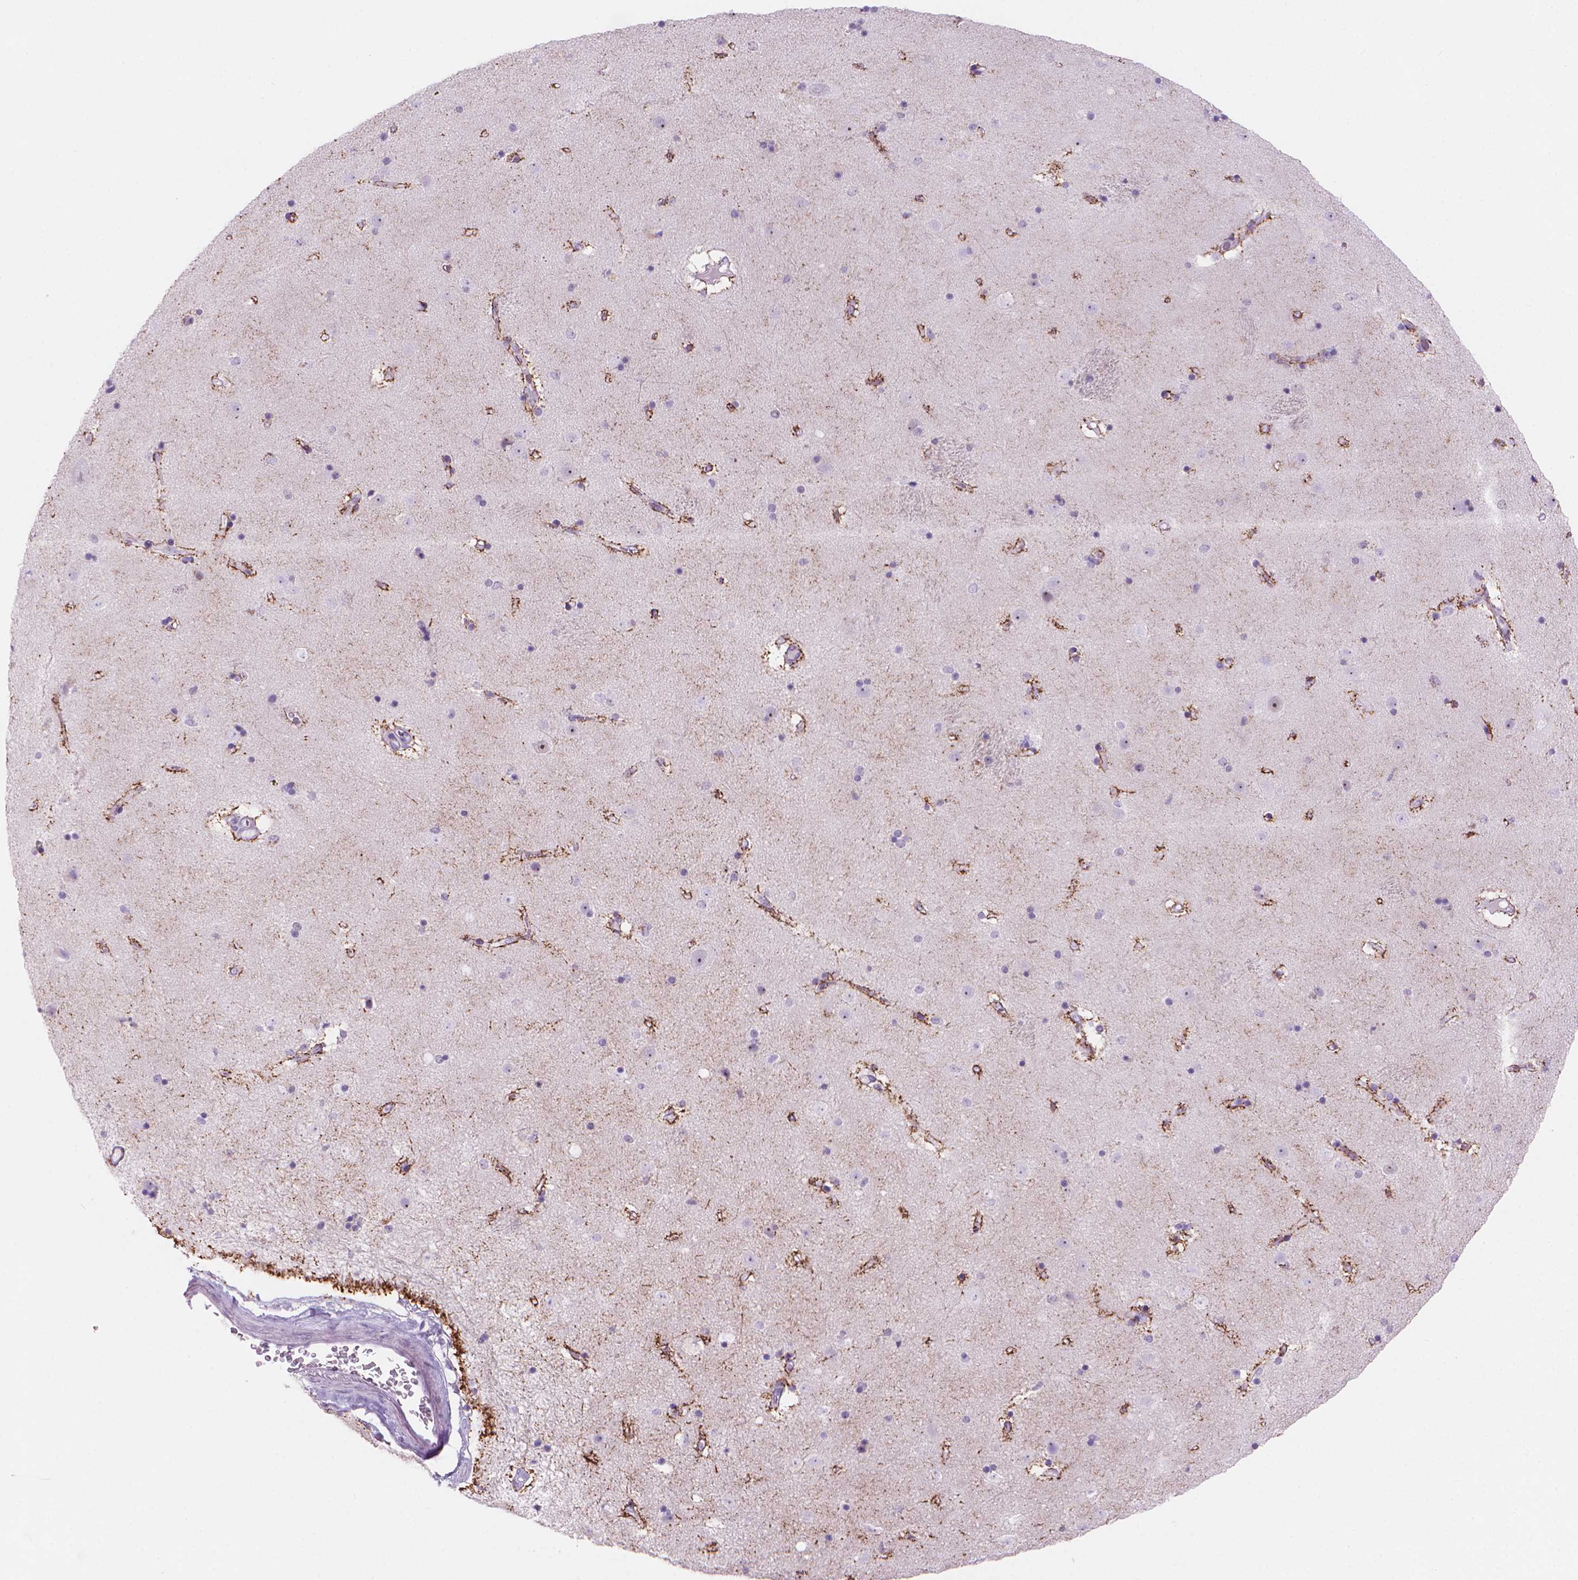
{"staining": {"intensity": "negative", "quantity": "none", "location": "none"}, "tissue": "caudate", "cell_type": "Glial cells", "image_type": "normal", "snomed": [{"axis": "morphology", "description": "Normal tissue, NOS"}, {"axis": "topography", "description": "Lateral ventricle wall"}], "caption": "Glial cells are negative for protein expression in benign human caudate. (Immunohistochemistry (ihc), brightfield microscopy, high magnification).", "gene": "ENSG00000187186", "patient": {"sex": "female", "age": 71}}